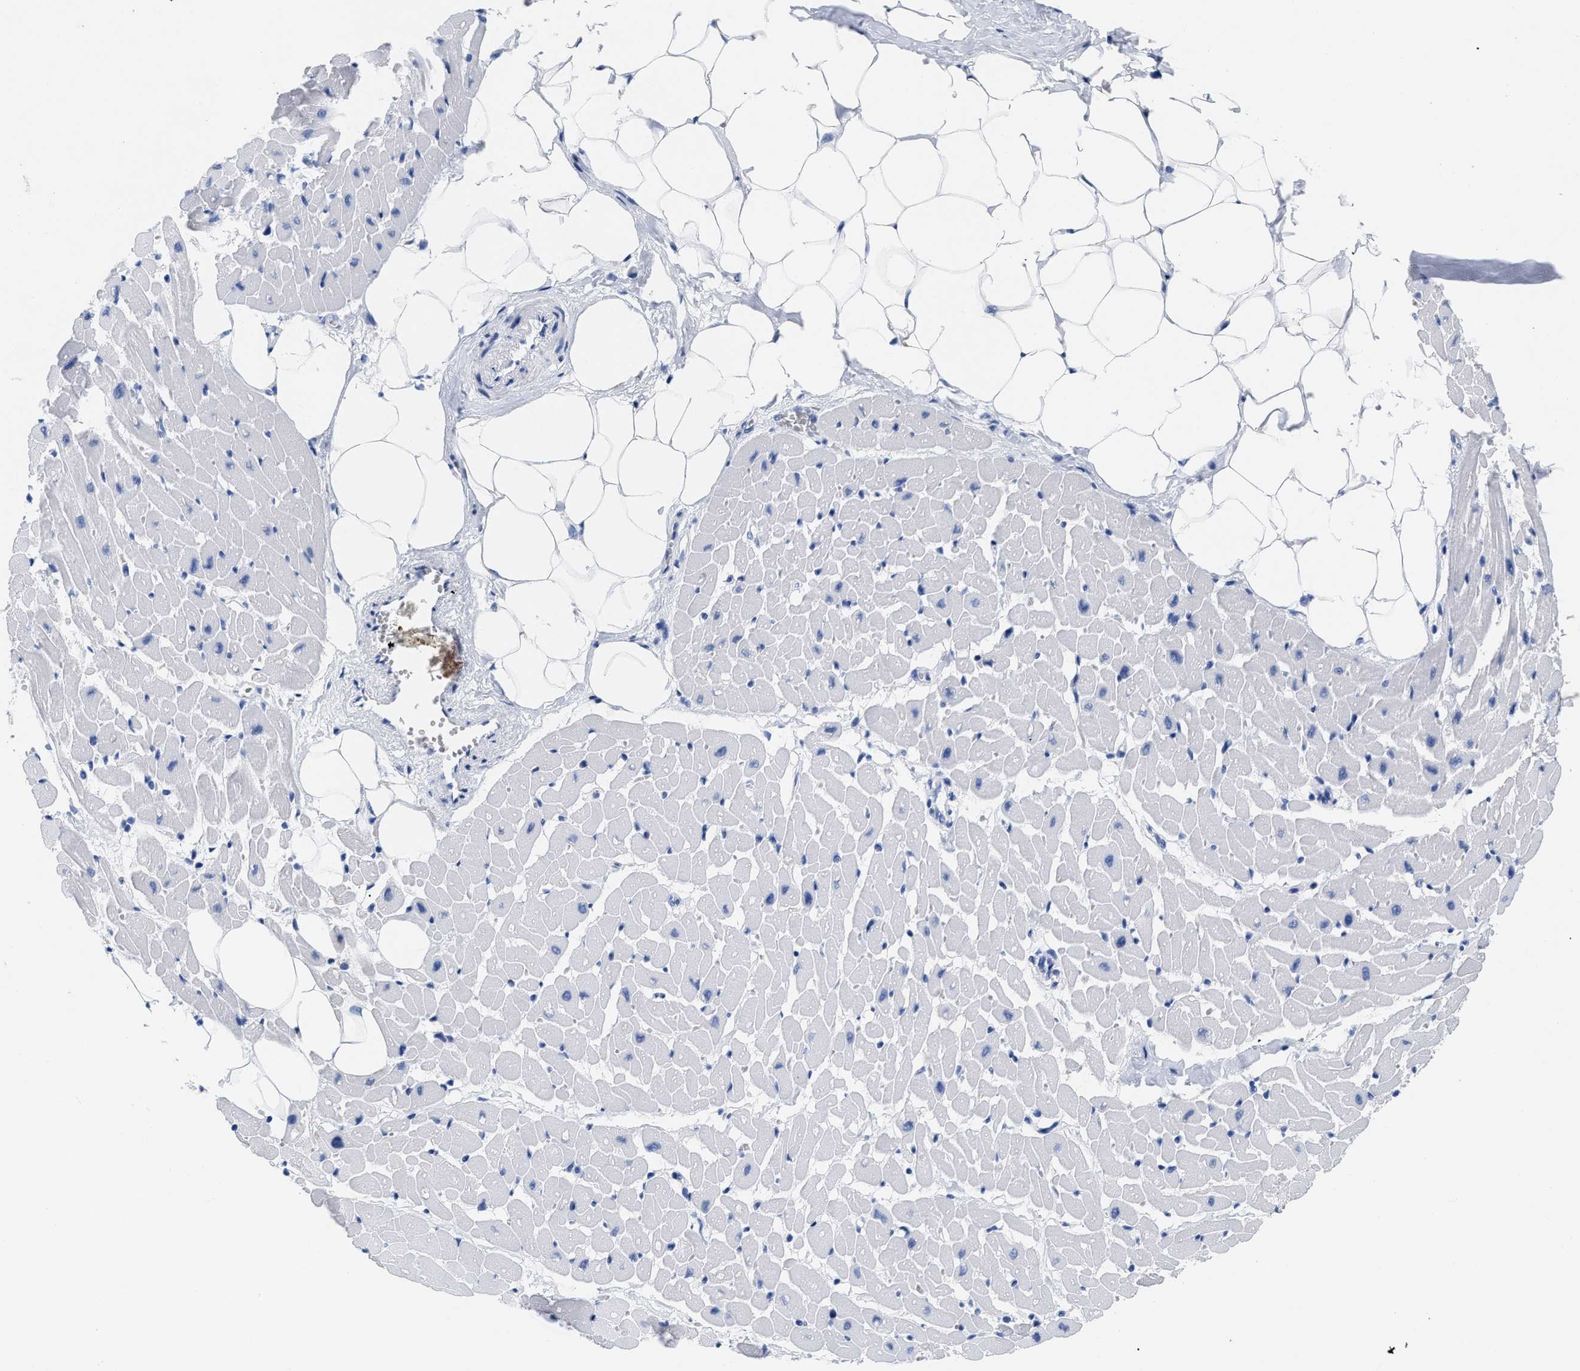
{"staining": {"intensity": "negative", "quantity": "none", "location": "none"}, "tissue": "heart muscle", "cell_type": "Cardiomyocytes", "image_type": "normal", "snomed": [{"axis": "morphology", "description": "Normal tissue, NOS"}, {"axis": "topography", "description": "Heart"}], "caption": "Histopathology image shows no protein staining in cardiomyocytes of normal heart muscle. The staining was performed using DAB to visualize the protein expression in brown, while the nuclei were stained in blue with hematoxylin (Magnification: 20x).", "gene": "DUSP26", "patient": {"sex": "female", "age": 19}}